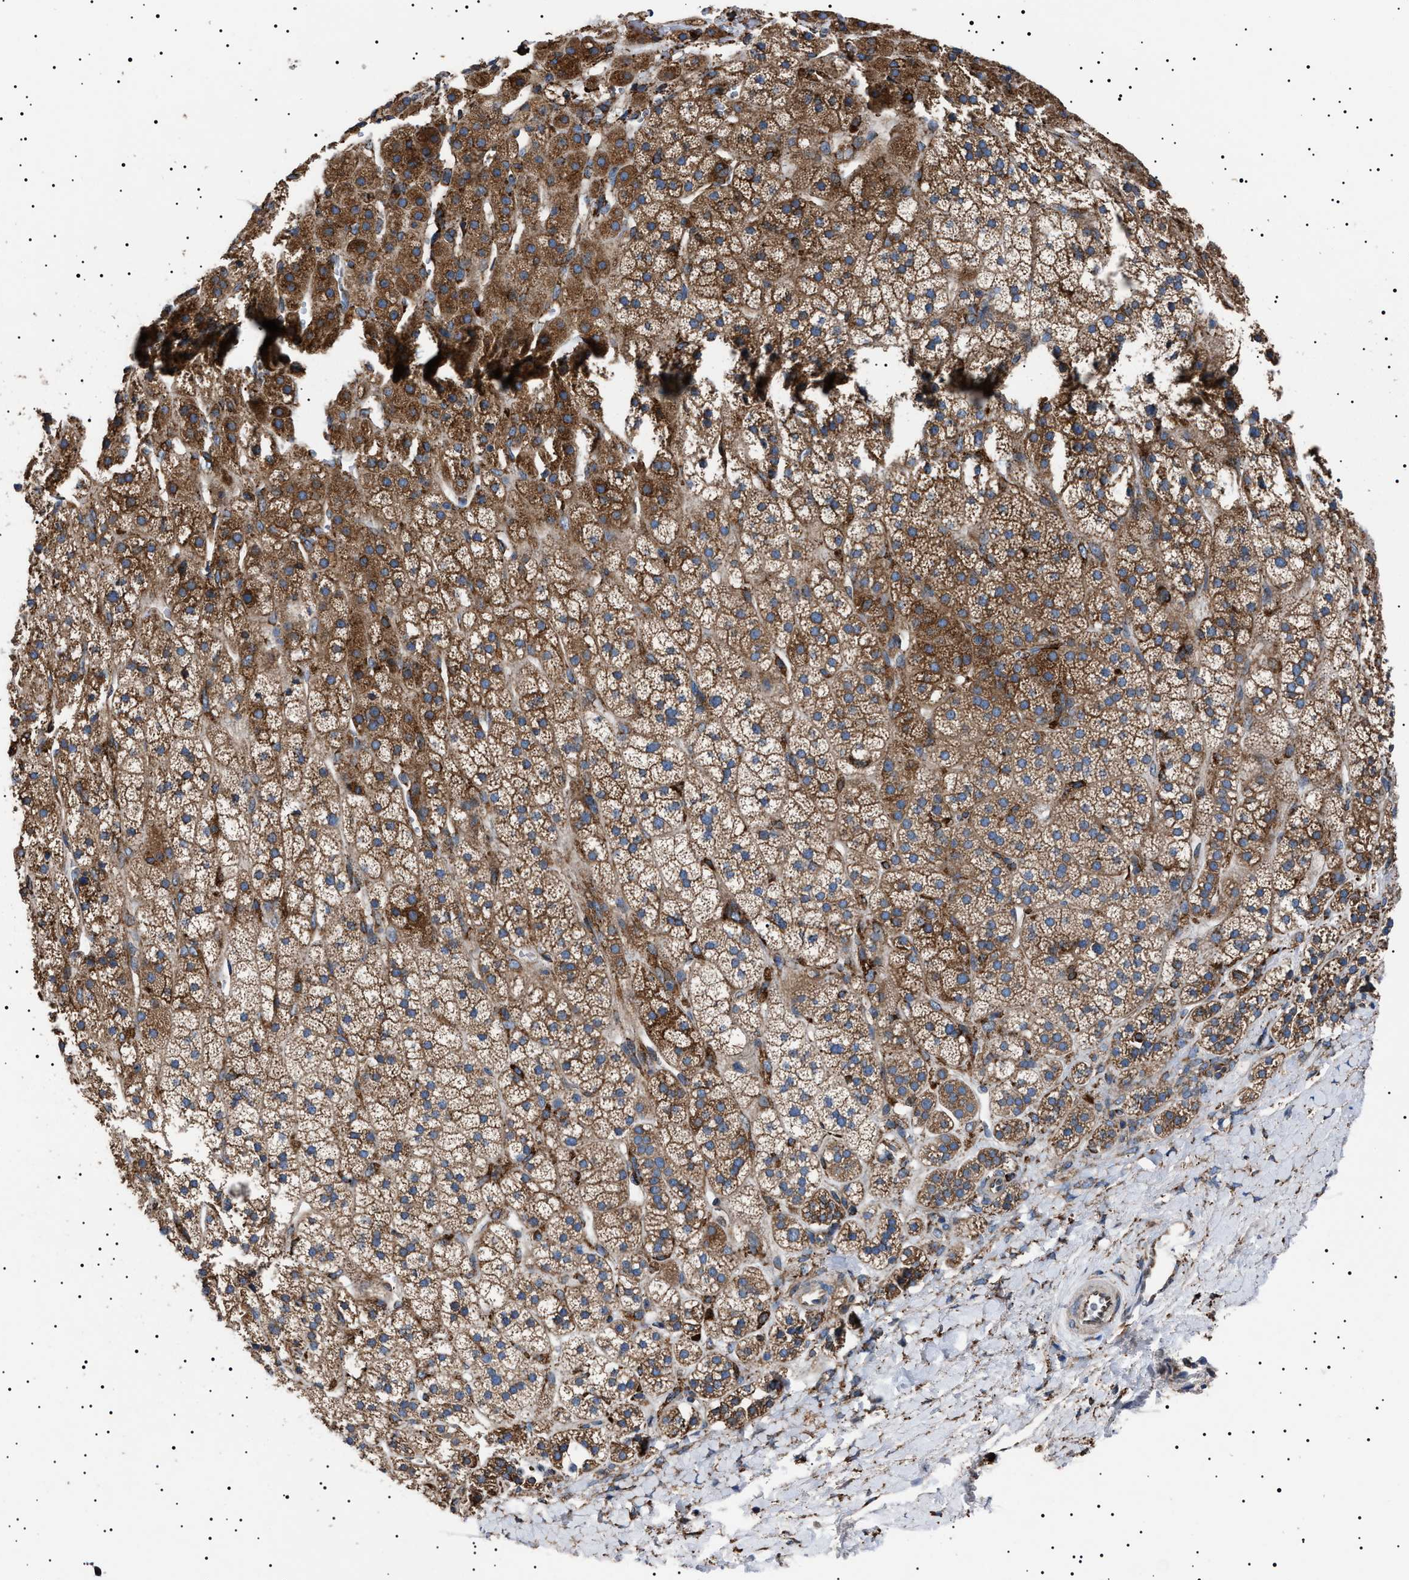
{"staining": {"intensity": "moderate", "quantity": ">75%", "location": "cytoplasmic/membranous"}, "tissue": "adrenal gland", "cell_type": "Glandular cells", "image_type": "normal", "snomed": [{"axis": "morphology", "description": "Normal tissue, NOS"}, {"axis": "topography", "description": "Adrenal gland"}], "caption": "Immunohistochemical staining of unremarkable human adrenal gland shows >75% levels of moderate cytoplasmic/membranous protein expression in approximately >75% of glandular cells. (DAB IHC with brightfield microscopy, high magnification).", "gene": "TOP1MT", "patient": {"sex": "male", "age": 56}}